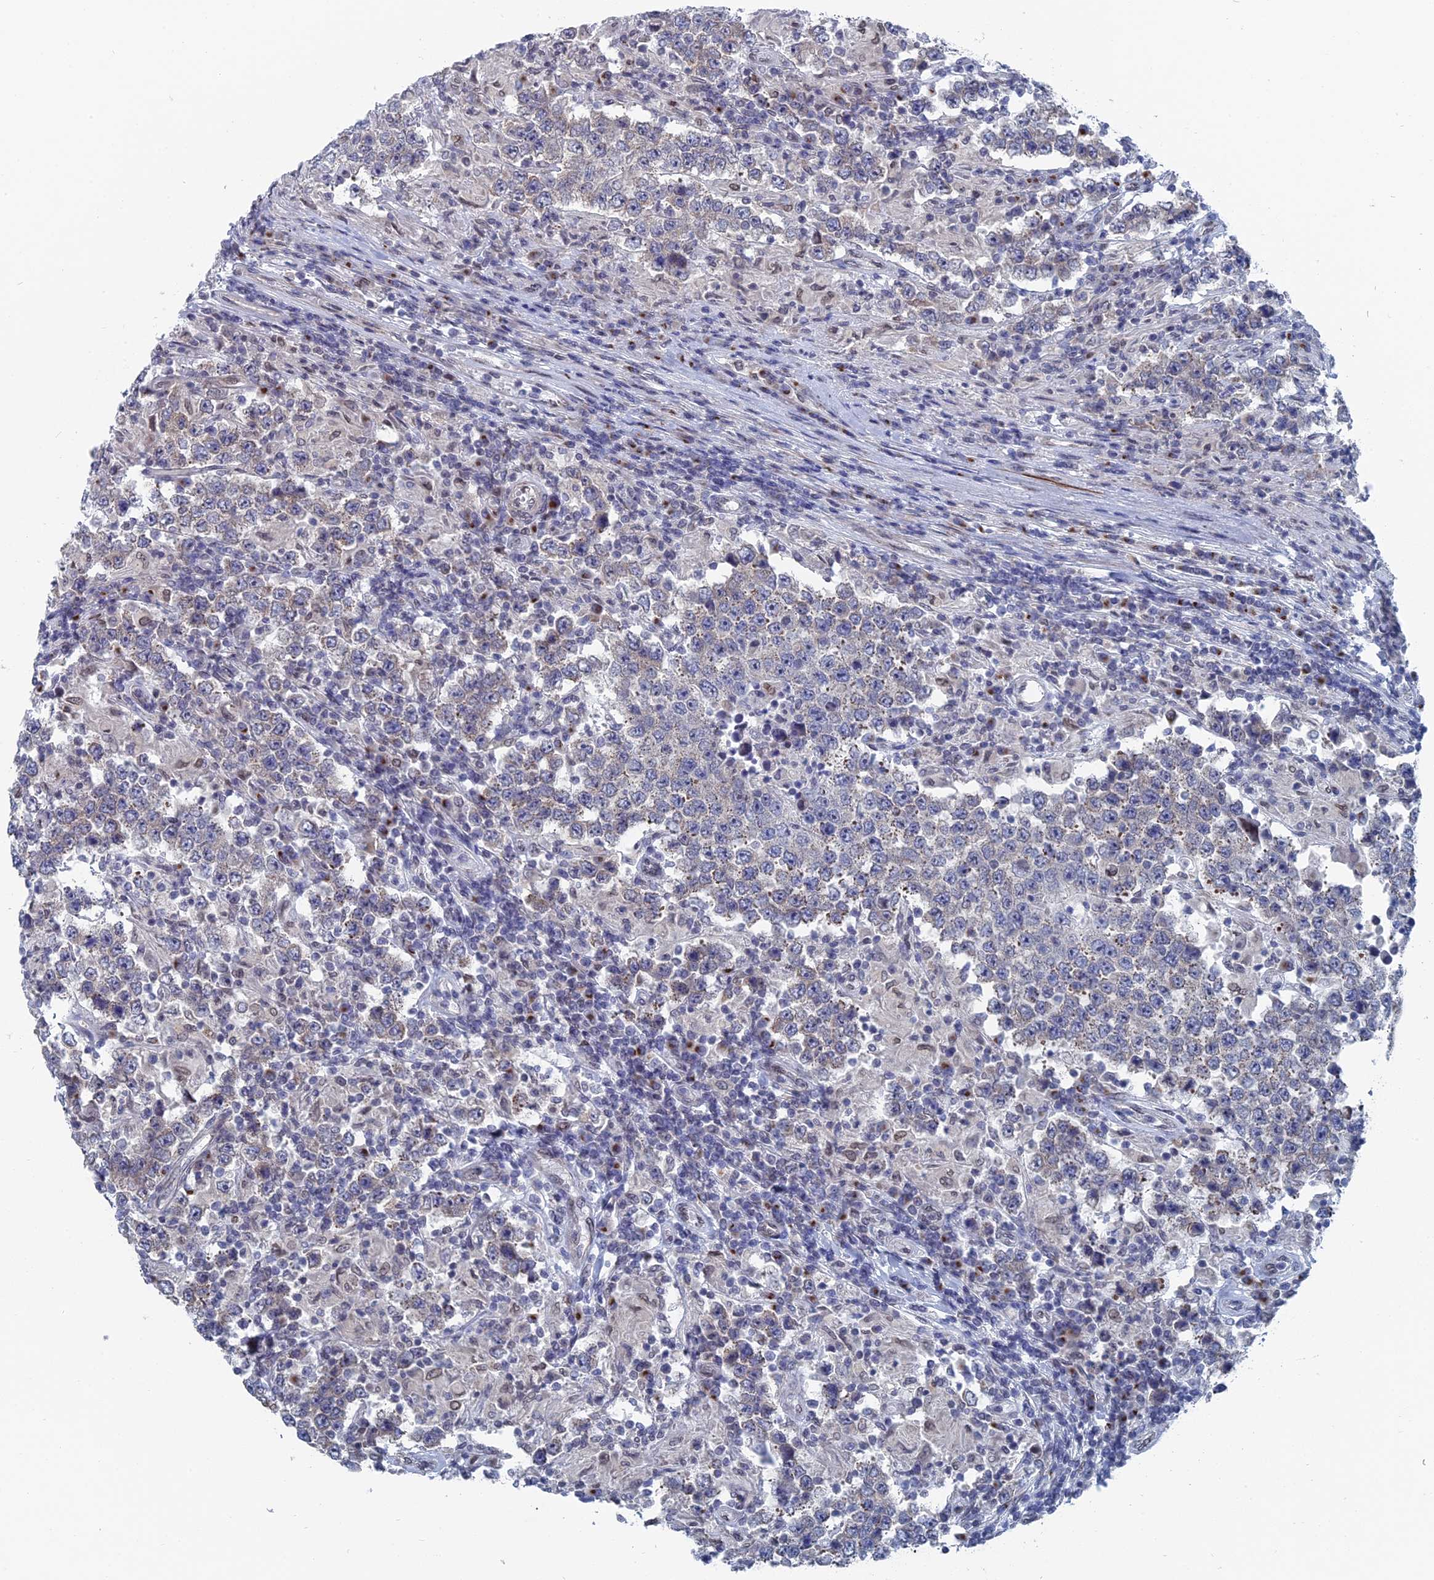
{"staining": {"intensity": "weak", "quantity": "<25%", "location": "cytoplasmic/membranous"}, "tissue": "testis cancer", "cell_type": "Tumor cells", "image_type": "cancer", "snomed": [{"axis": "morphology", "description": "Normal tissue, NOS"}, {"axis": "morphology", "description": "Urothelial carcinoma, High grade"}, {"axis": "morphology", "description": "Seminoma, NOS"}, {"axis": "morphology", "description": "Carcinoma, Embryonal, NOS"}, {"axis": "topography", "description": "Urinary bladder"}, {"axis": "topography", "description": "Testis"}], "caption": "This histopathology image is of seminoma (testis) stained with immunohistochemistry (IHC) to label a protein in brown with the nuclei are counter-stained blue. There is no positivity in tumor cells.", "gene": "MTRF1", "patient": {"sex": "male", "age": 41}}